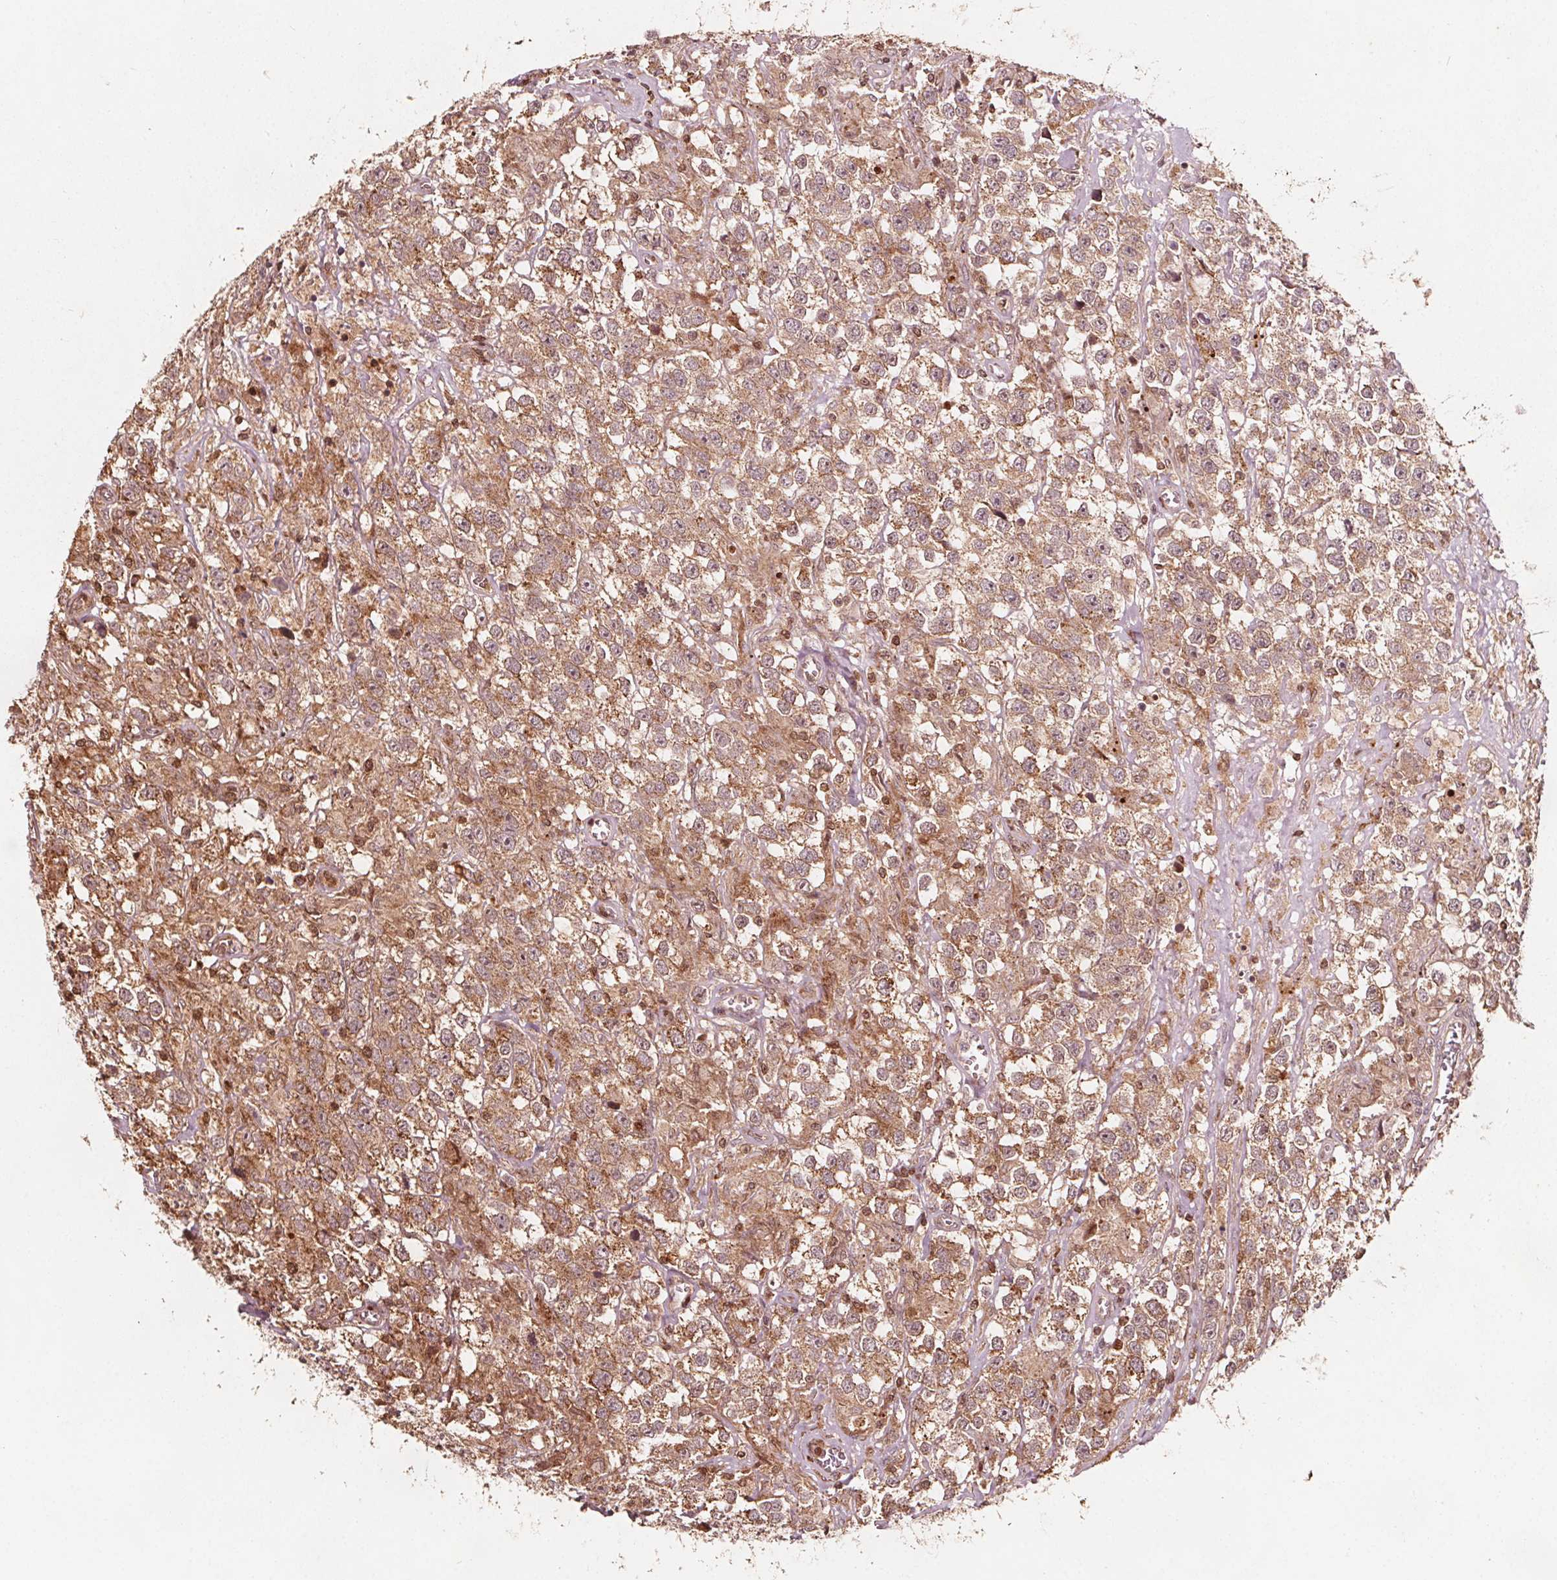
{"staining": {"intensity": "moderate", "quantity": ">75%", "location": "cytoplasmic/membranous"}, "tissue": "testis cancer", "cell_type": "Tumor cells", "image_type": "cancer", "snomed": [{"axis": "morphology", "description": "Seminoma, NOS"}, {"axis": "topography", "description": "Testis"}], "caption": "Moderate cytoplasmic/membranous protein positivity is present in approximately >75% of tumor cells in seminoma (testis).", "gene": "AIP", "patient": {"sex": "male", "age": 43}}